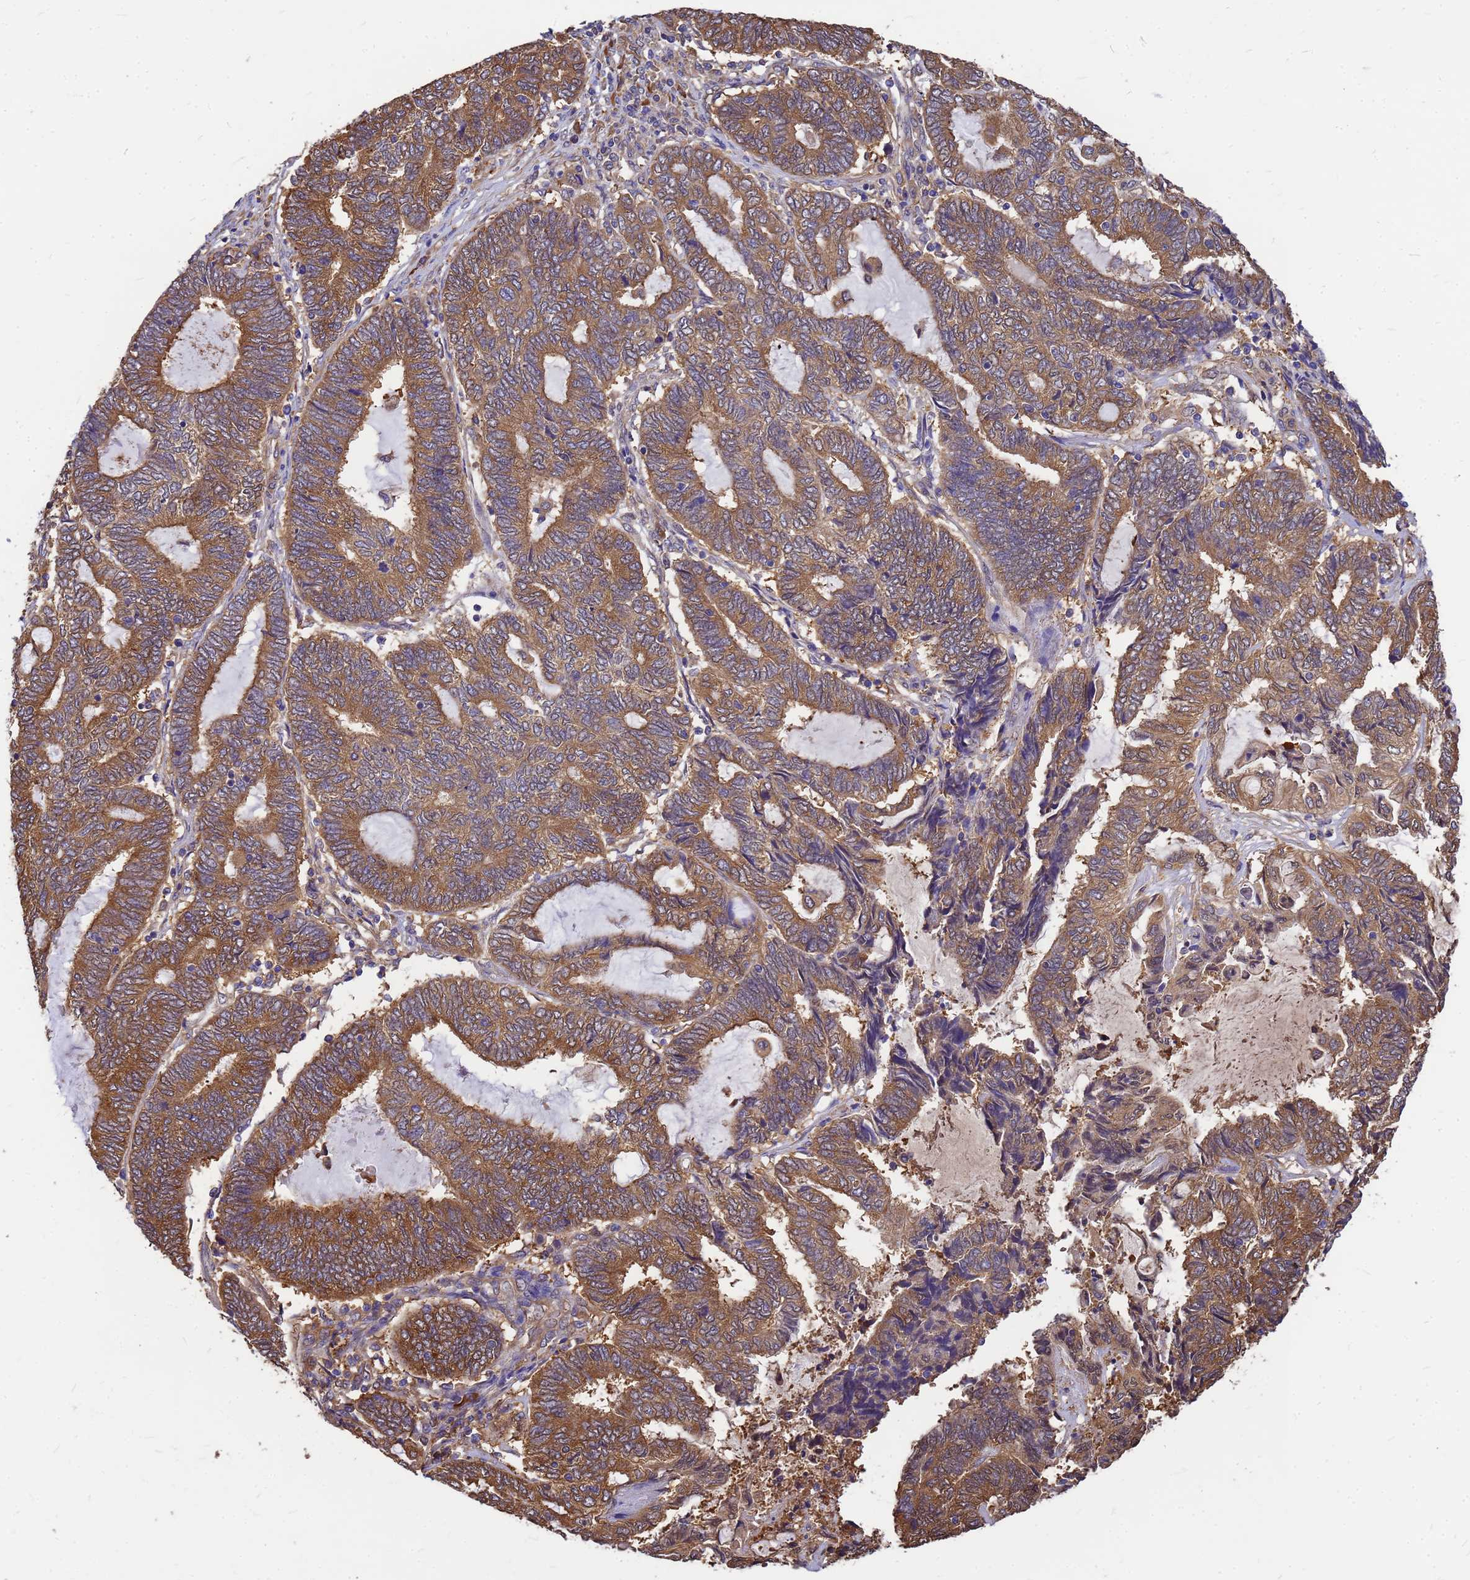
{"staining": {"intensity": "moderate", "quantity": ">75%", "location": "cytoplasmic/membranous"}, "tissue": "endometrial cancer", "cell_type": "Tumor cells", "image_type": "cancer", "snomed": [{"axis": "morphology", "description": "Adenocarcinoma, NOS"}, {"axis": "topography", "description": "Uterus"}, {"axis": "topography", "description": "Endometrium"}], "caption": "DAB (3,3'-diaminobenzidine) immunohistochemical staining of human endometrial adenocarcinoma shows moderate cytoplasmic/membranous protein expression in approximately >75% of tumor cells.", "gene": "GID4", "patient": {"sex": "female", "age": 70}}